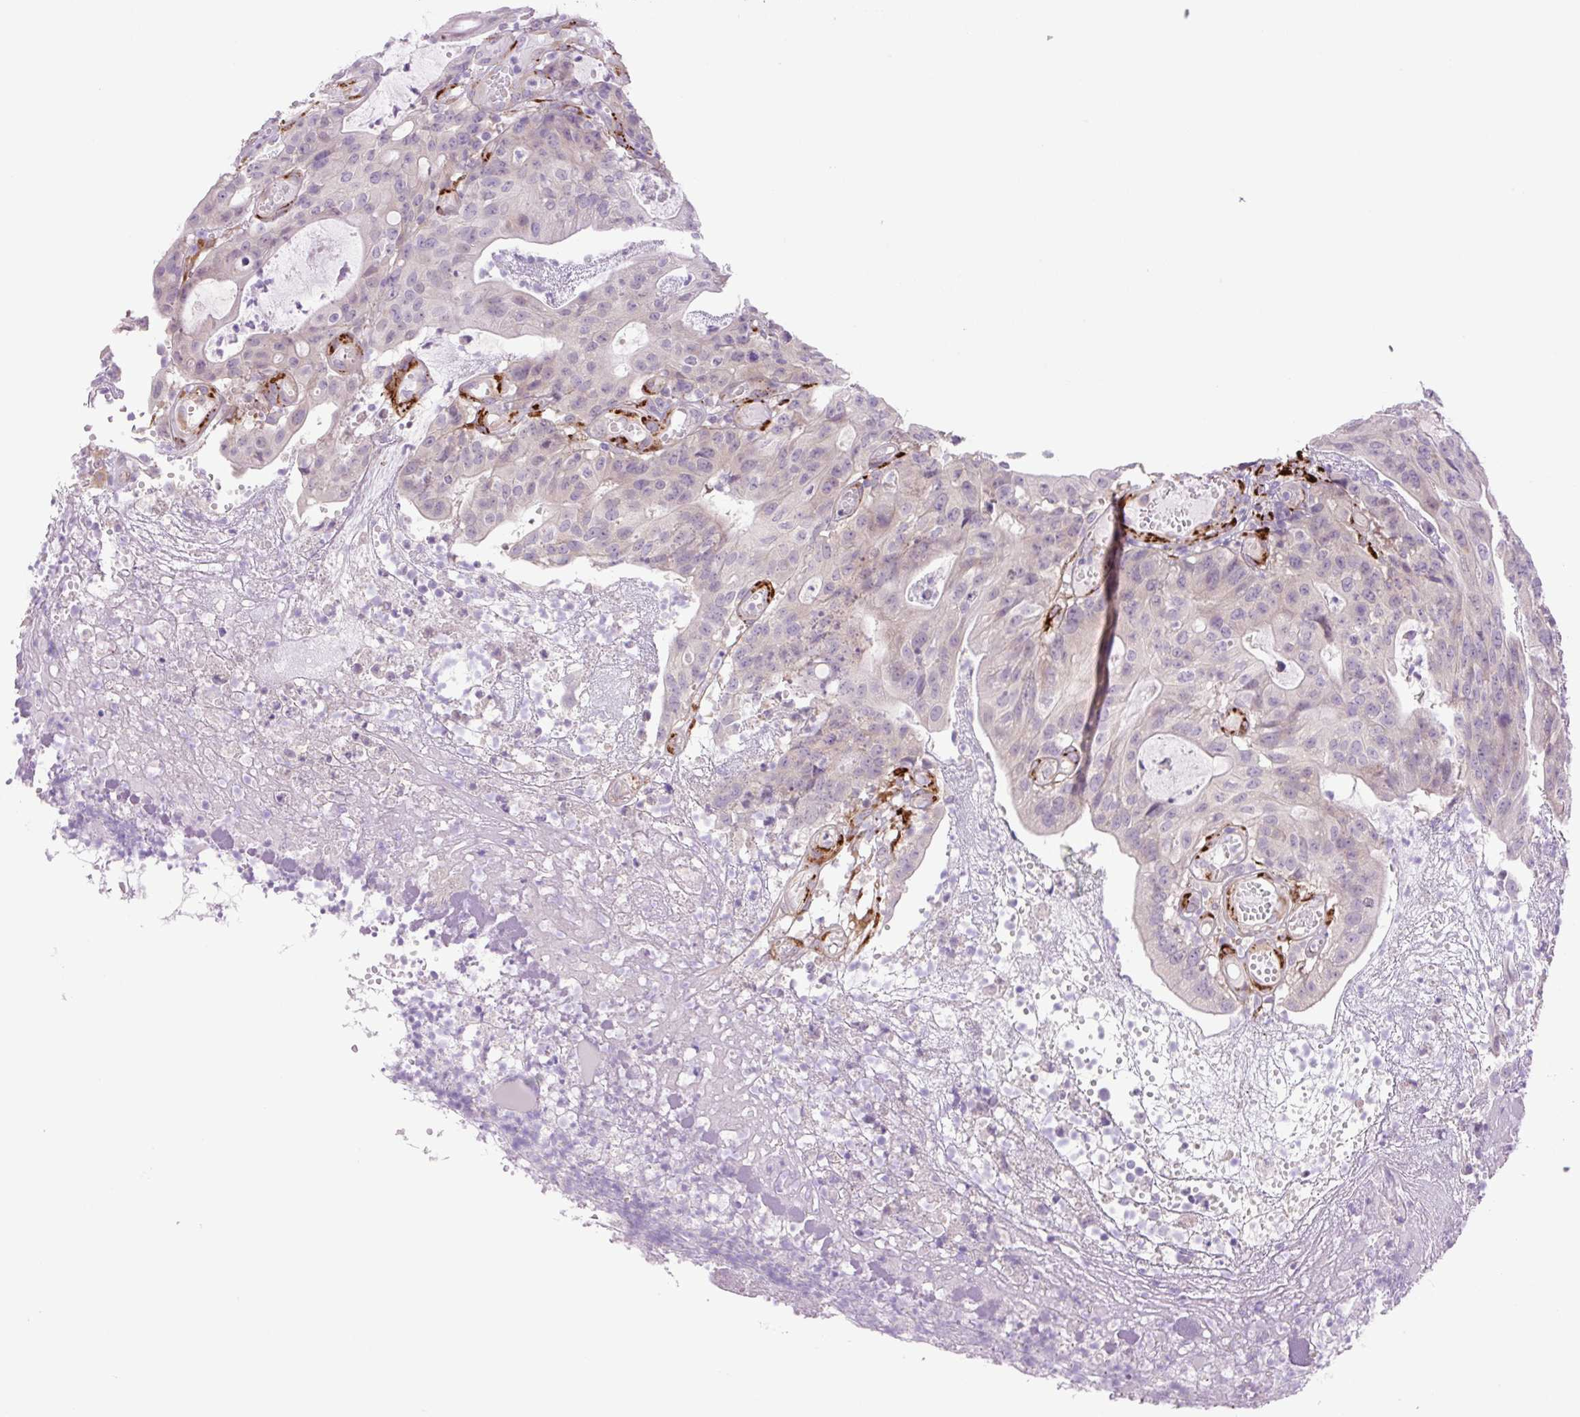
{"staining": {"intensity": "negative", "quantity": "none", "location": "none"}, "tissue": "colorectal cancer", "cell_type": "Tumor cells", "image_type": "cancer", "snomed": [{"axis": "morphology", "description": "Adenocarcinoma, NOS"}, {"axis": "topography", "description": "Colon"}], "caption": "Tumor cells are negative for brown protein staining in colorectal cancer.", "gene": "COL5A1", "patient": {"sex": "male", "age": 83}}